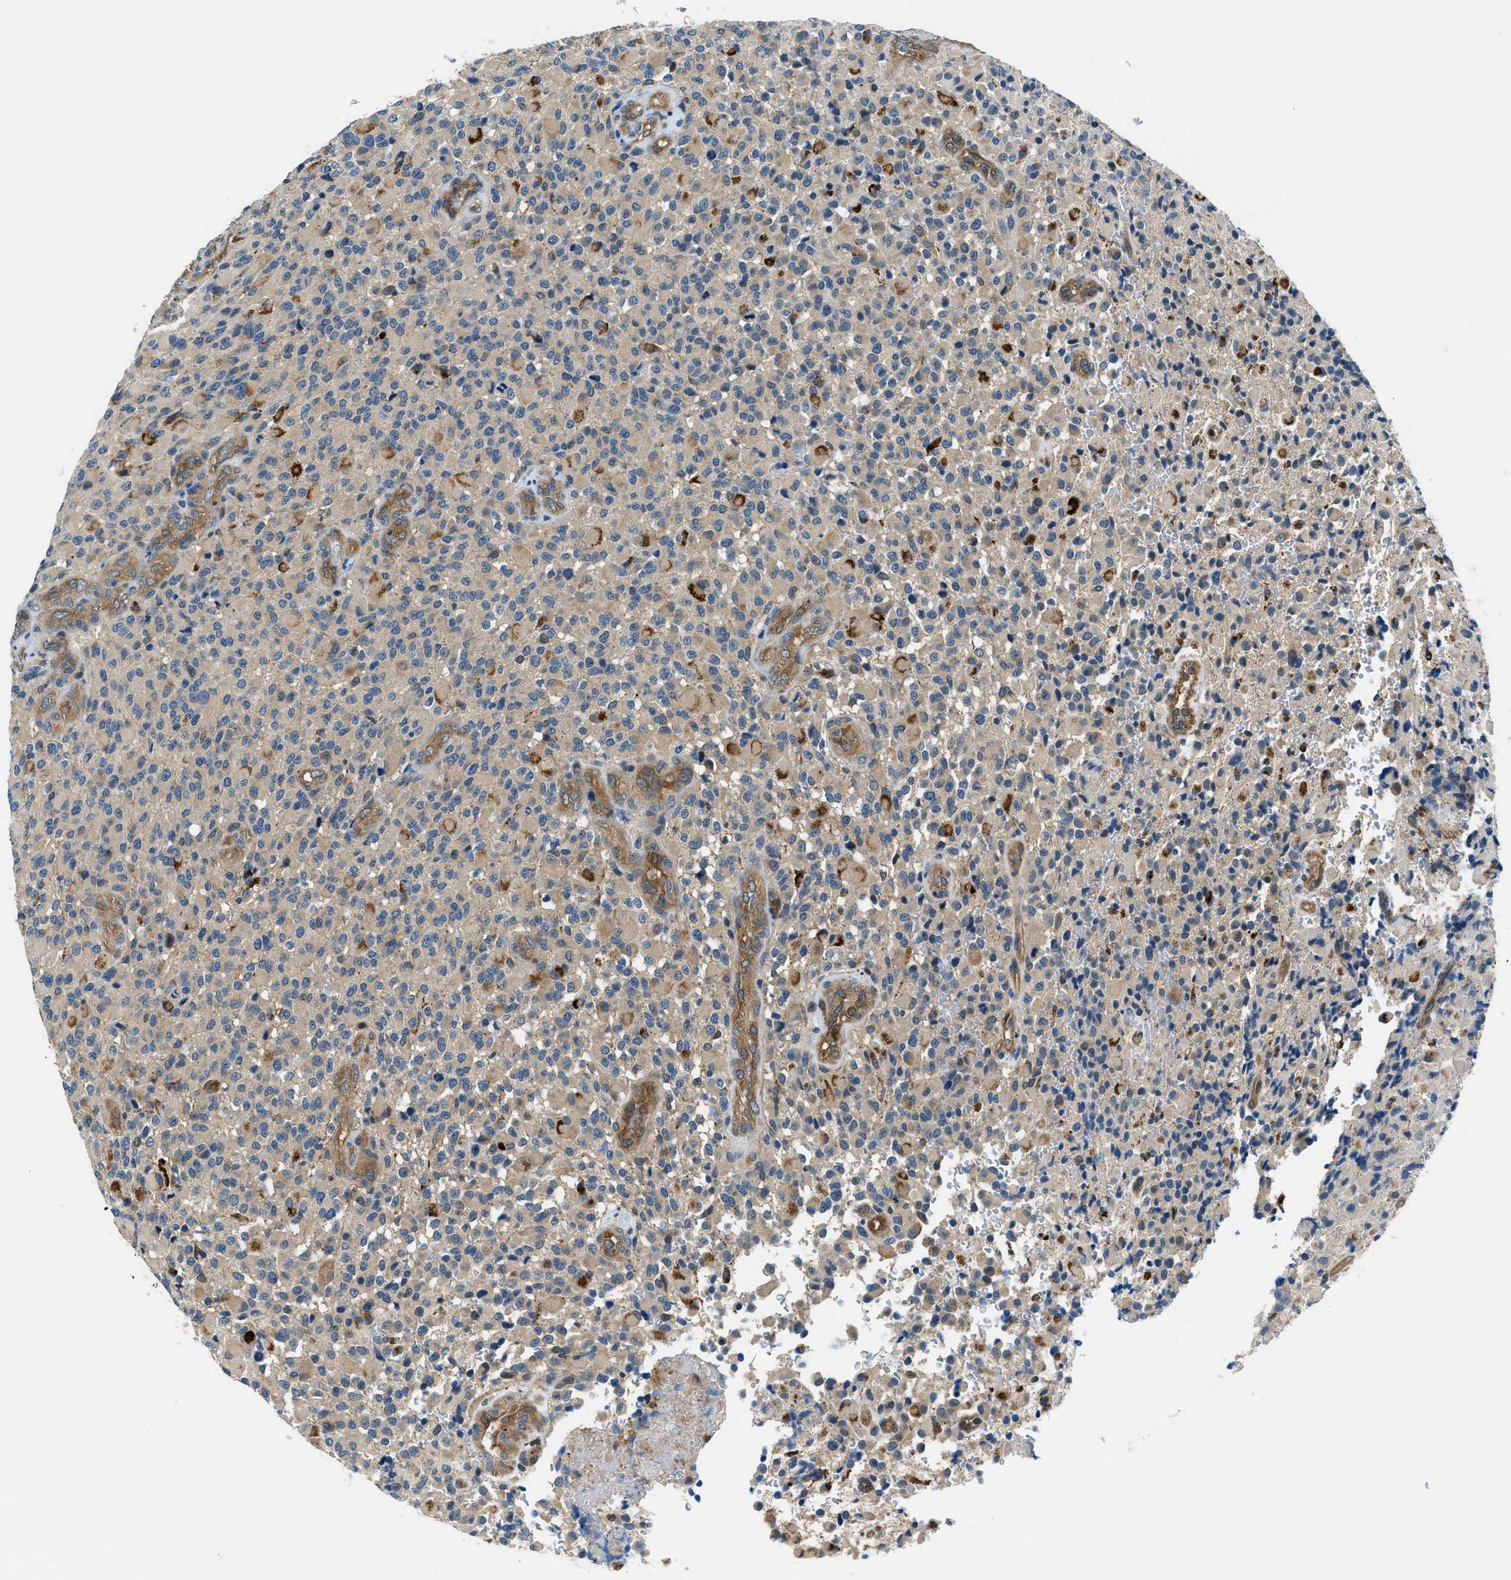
{"staining": {"intensity": "weak", "quantity": ">75%", "location": "cytoplasmic/membranous"}, "tissue": "glioma", "cell_type": "Tumor cells", "image_type": "cancer", "snomed": [{"axis": "morphology", "description": "Glioma, malignant, High grade"}, {"axis": "topography", "description": "Brain"}], "caption": "Immunohistochemistry (IHC) staining of malignant high-grade glioma, which demonstrates low levels of weak cytoplasmic/membranous expression in approximately >75% of tumor cells indicating weak cytoplasmic/membranous protein expression. The staining was performed using DAB (3,3'-diaminobenzidine) (brown) for protein detection and nuclei were counterstained in hematoxylin (blue).", "gene": "SLC19A2", "patient": {"sex": "male", "age": 71}}